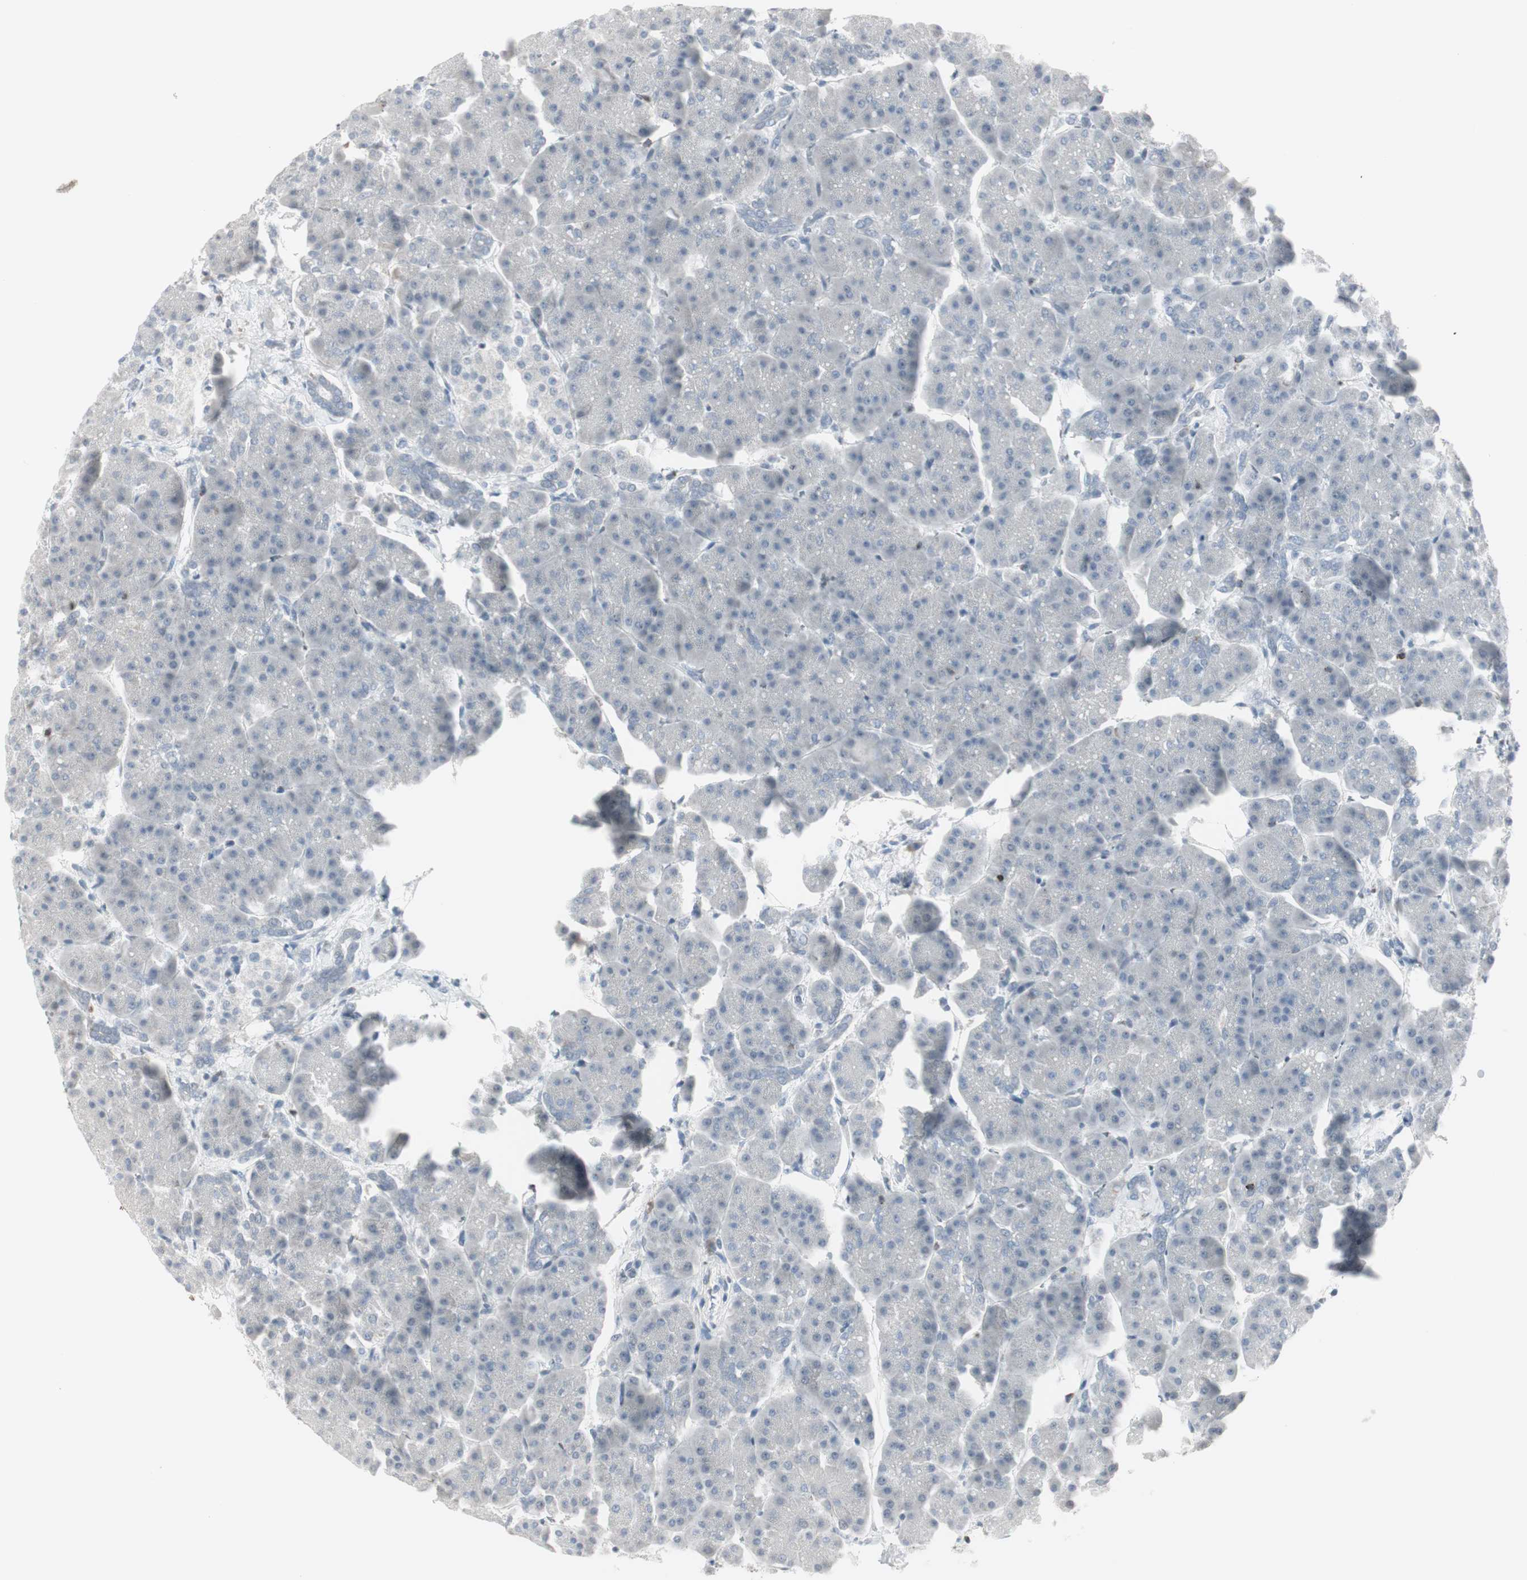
{"staining": {"intensity": "negative", "quantity": "none", "location": "none"}, "tissue": "pancreas", "cell_type": "Exocrine glandular cells", "image_type": "normal", "snomed": [{"axis": "morphology", "description": "Normal tissue, NOS"}, {"axis": "topography", "description": "Pancreas"}], "caption": "A high-resolution photomicrograph shows immunohistochemistry staining of normal pancreas, which displays no significant positivity in exocrine glandular cells.", "gene": "MAP4K4", "patient": {"sex": "female", "age": 70}}